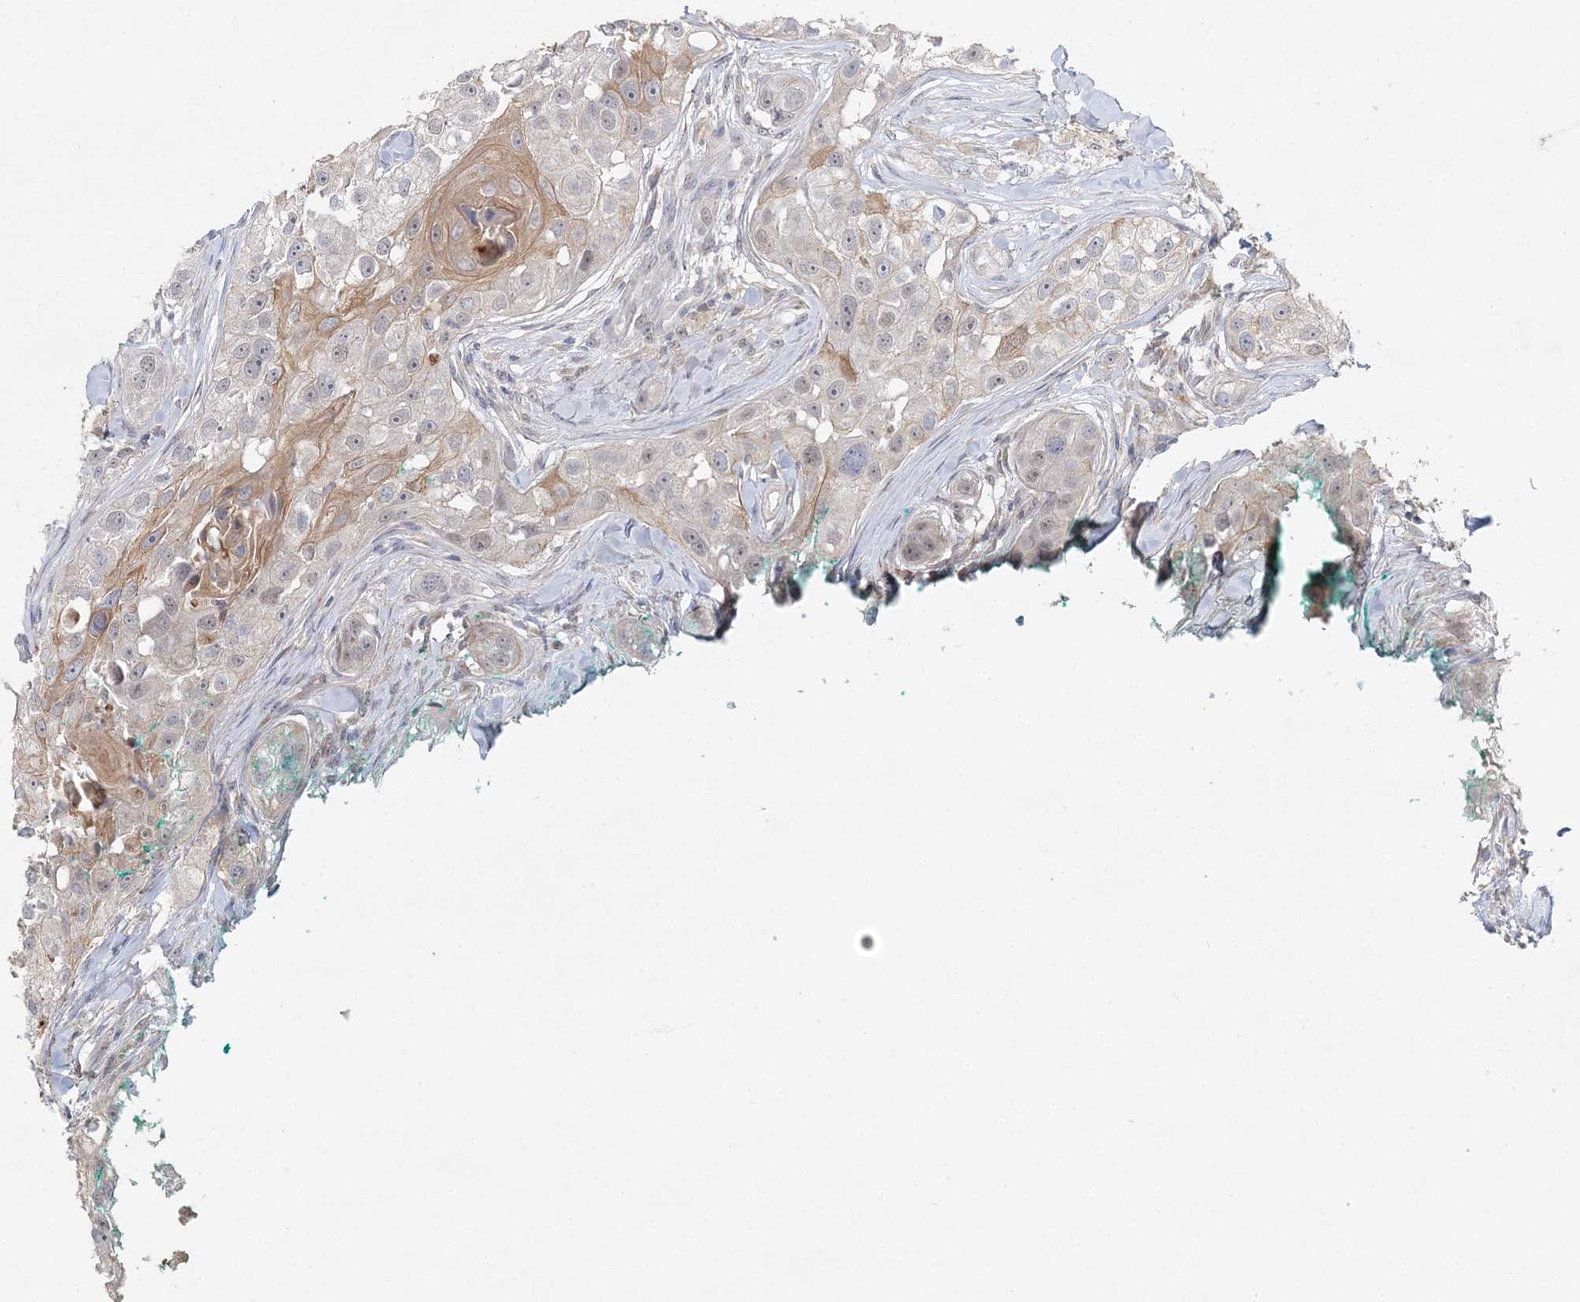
{"staining": {"intensity": "moderate", "quantity": "<25%", "location": "cytoplasmic/membranous"}, "tissue": "head and neck cancer", "cell_type": "Tumor cells", "image_type": "cancer", "snomed": [{"axis": "morphology", "description": "Normal tissue, NOS"}, {"axis": "morphology", "description": "Squamous cell carcinoma, NOS"}, {"axis": "topography", "description": "Skeletal muscle"}, {"axis": "topography", "description": "Head-Neck"}], "caption": "Head and neck squamous cell carcinoma stained with DAB (3,3'-diaminobenzidine) immunohistochemistry (IHC) reveals low levels of moderate cytoplasmic/membranous positivity in approximately <25% of tumor cells.", "gene": "MAT2B", "patient": {"sex": "male", "age": 51}}